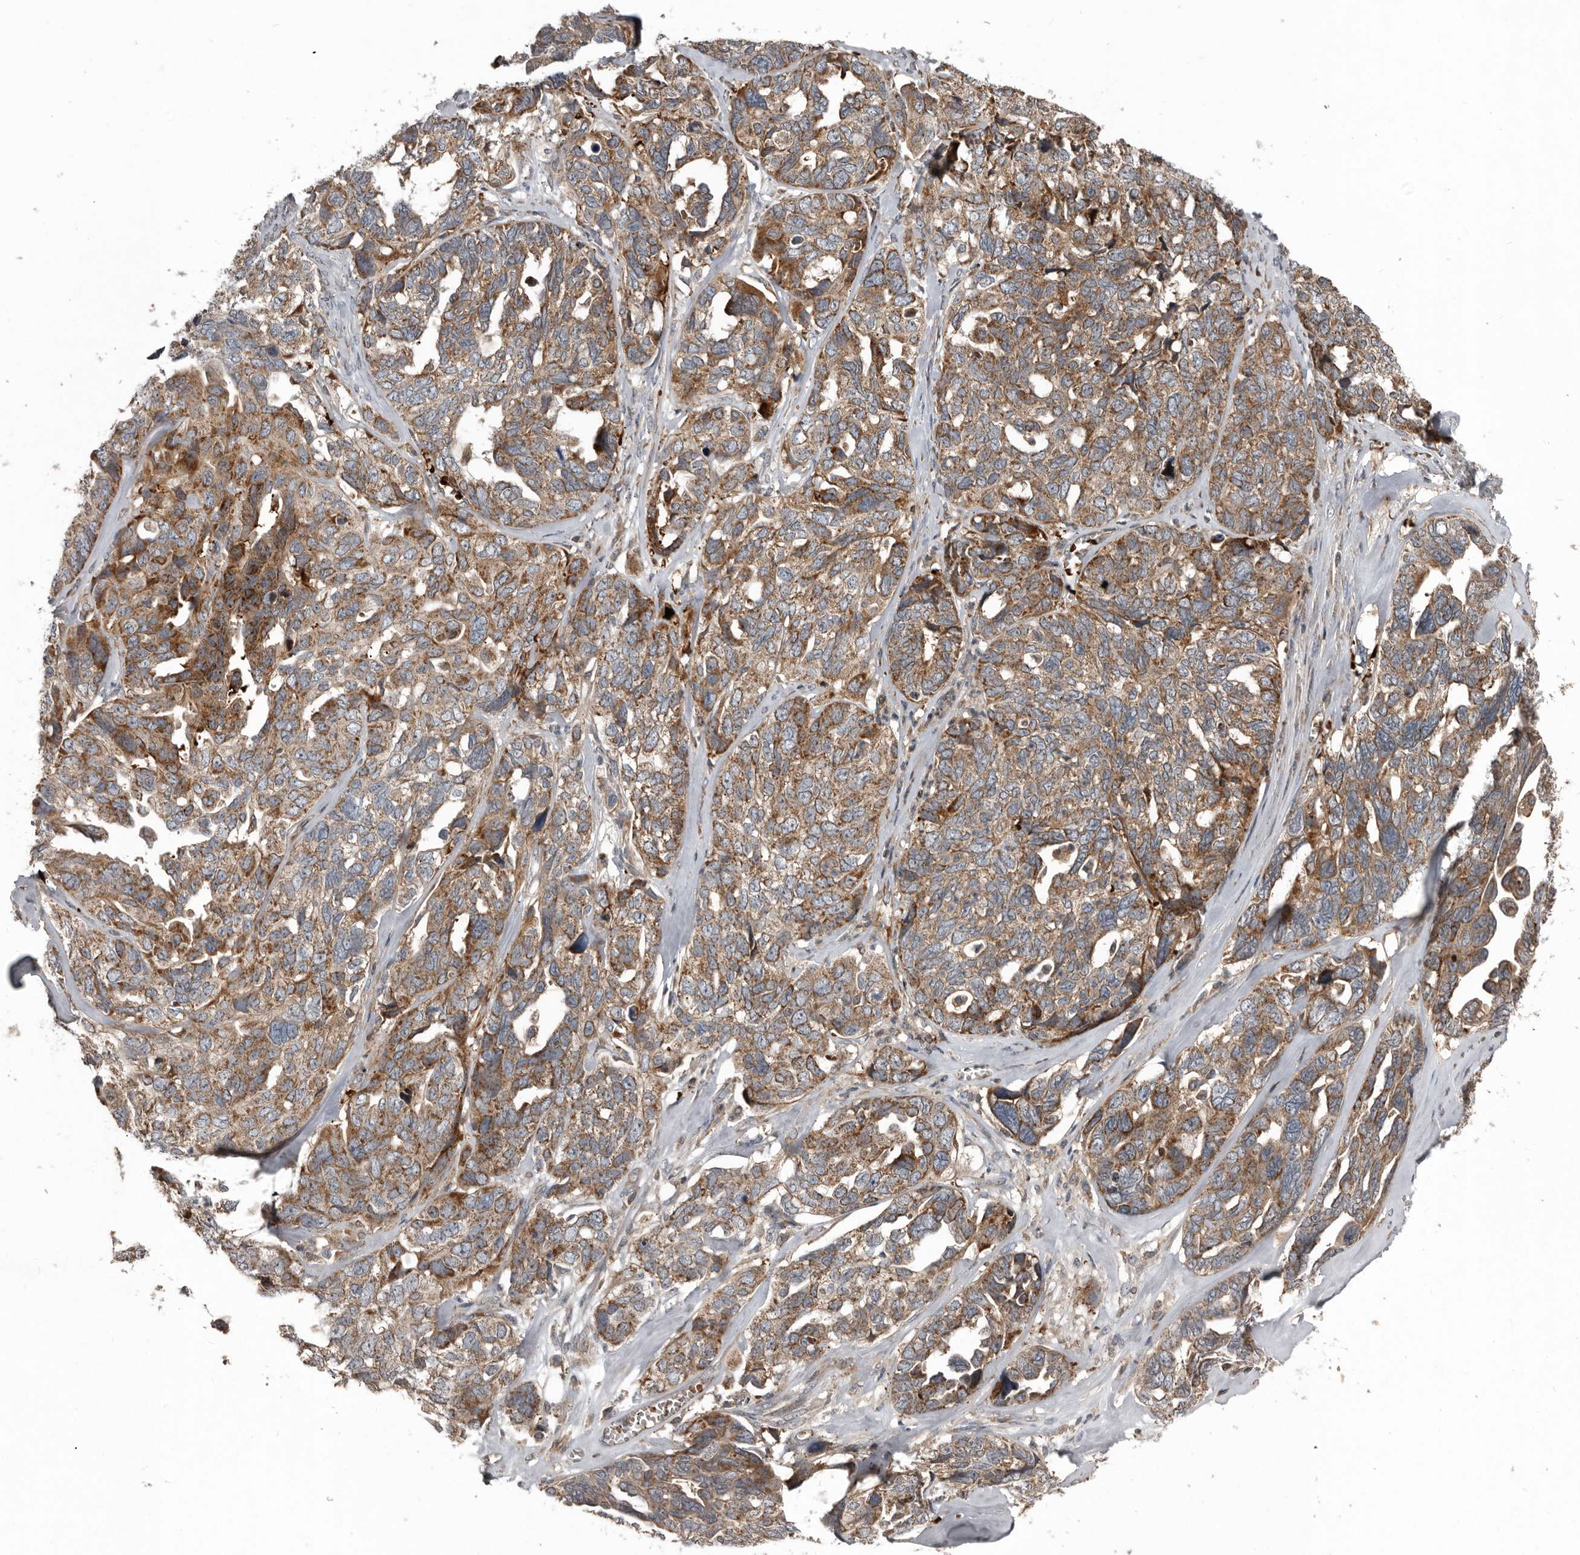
{"staining": {"intensity": "moderate", "quantity": ">75%", "location": "cytoplasmic/membranous"}, "tissue": "ovarian cancer", "cell_type": "Tumor cells", "image_type": "cancer", "snomed": [{"axis": "morphology", "description": "Cystadenocarcinoma, serous, NOS"}, {"axis": "topography", "description": "Ovary"}], "caption": "A brown stain labels moderate cytoplasmic/membranous expression of a protein in ovarian cancer tumor cells.", "gene": "FBXO31", "patient": {"sex": "female", "age": 79}}